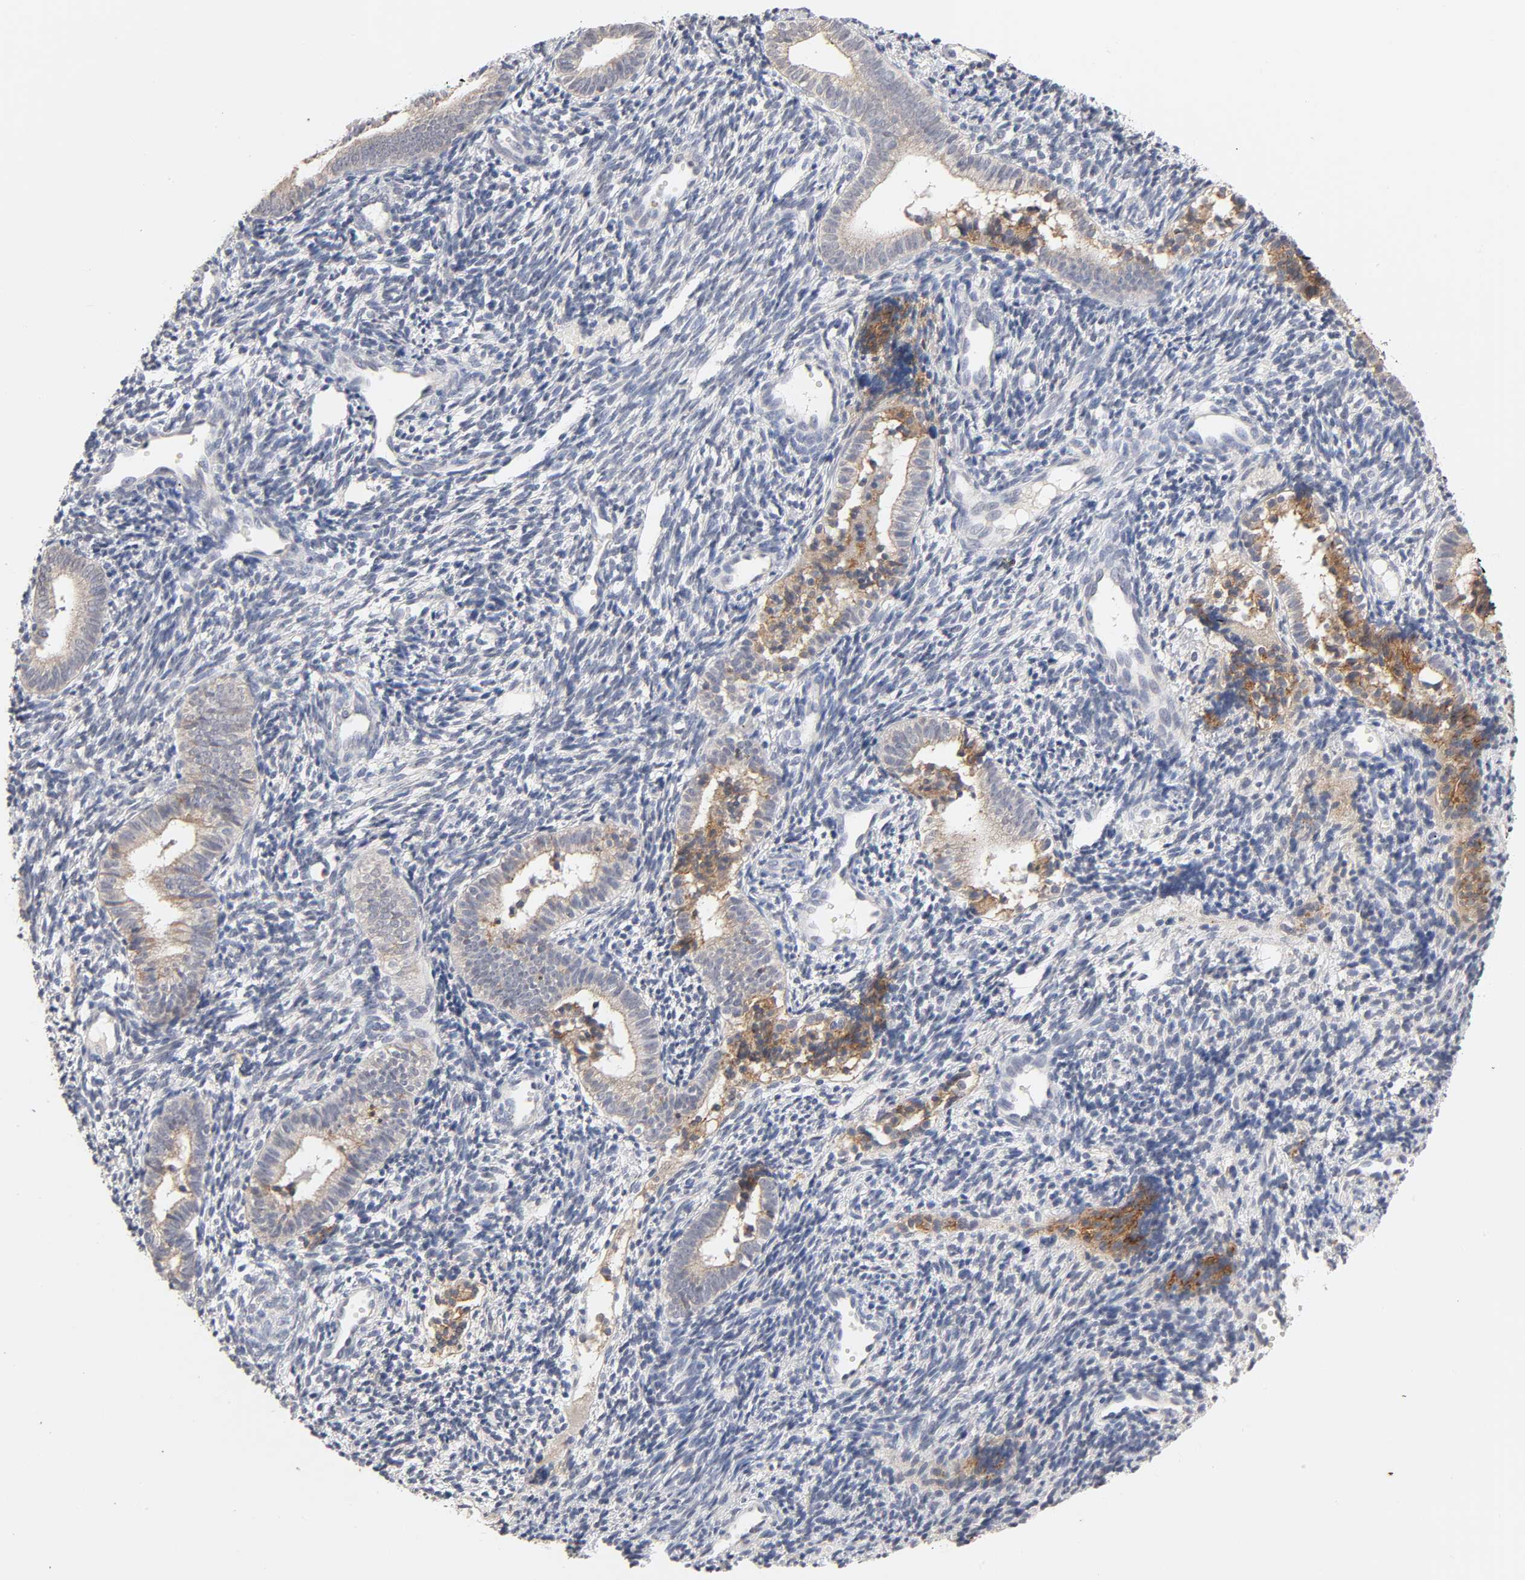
{"staining": {"intensity": "negative", "quantity": "none", "location": "none"}, "tissue": "endometrium", "cell_type": "Cells in endometrial stroma", "image_type": "normal", "snomed": [{"axis": "morphology", "description": "Normal tissue, NOS"}, {"axis": "topography", "description": "Uterus"}, {"axis": "topography", "description": "Endometrium"}], "caption": "Immunohistochemistry (IHC) of unremarkable human endometrium exhibits no staining in cells in endometrial stroma.", "gene": "CXADR", "patient": {"sex": "female", "age": 33}}